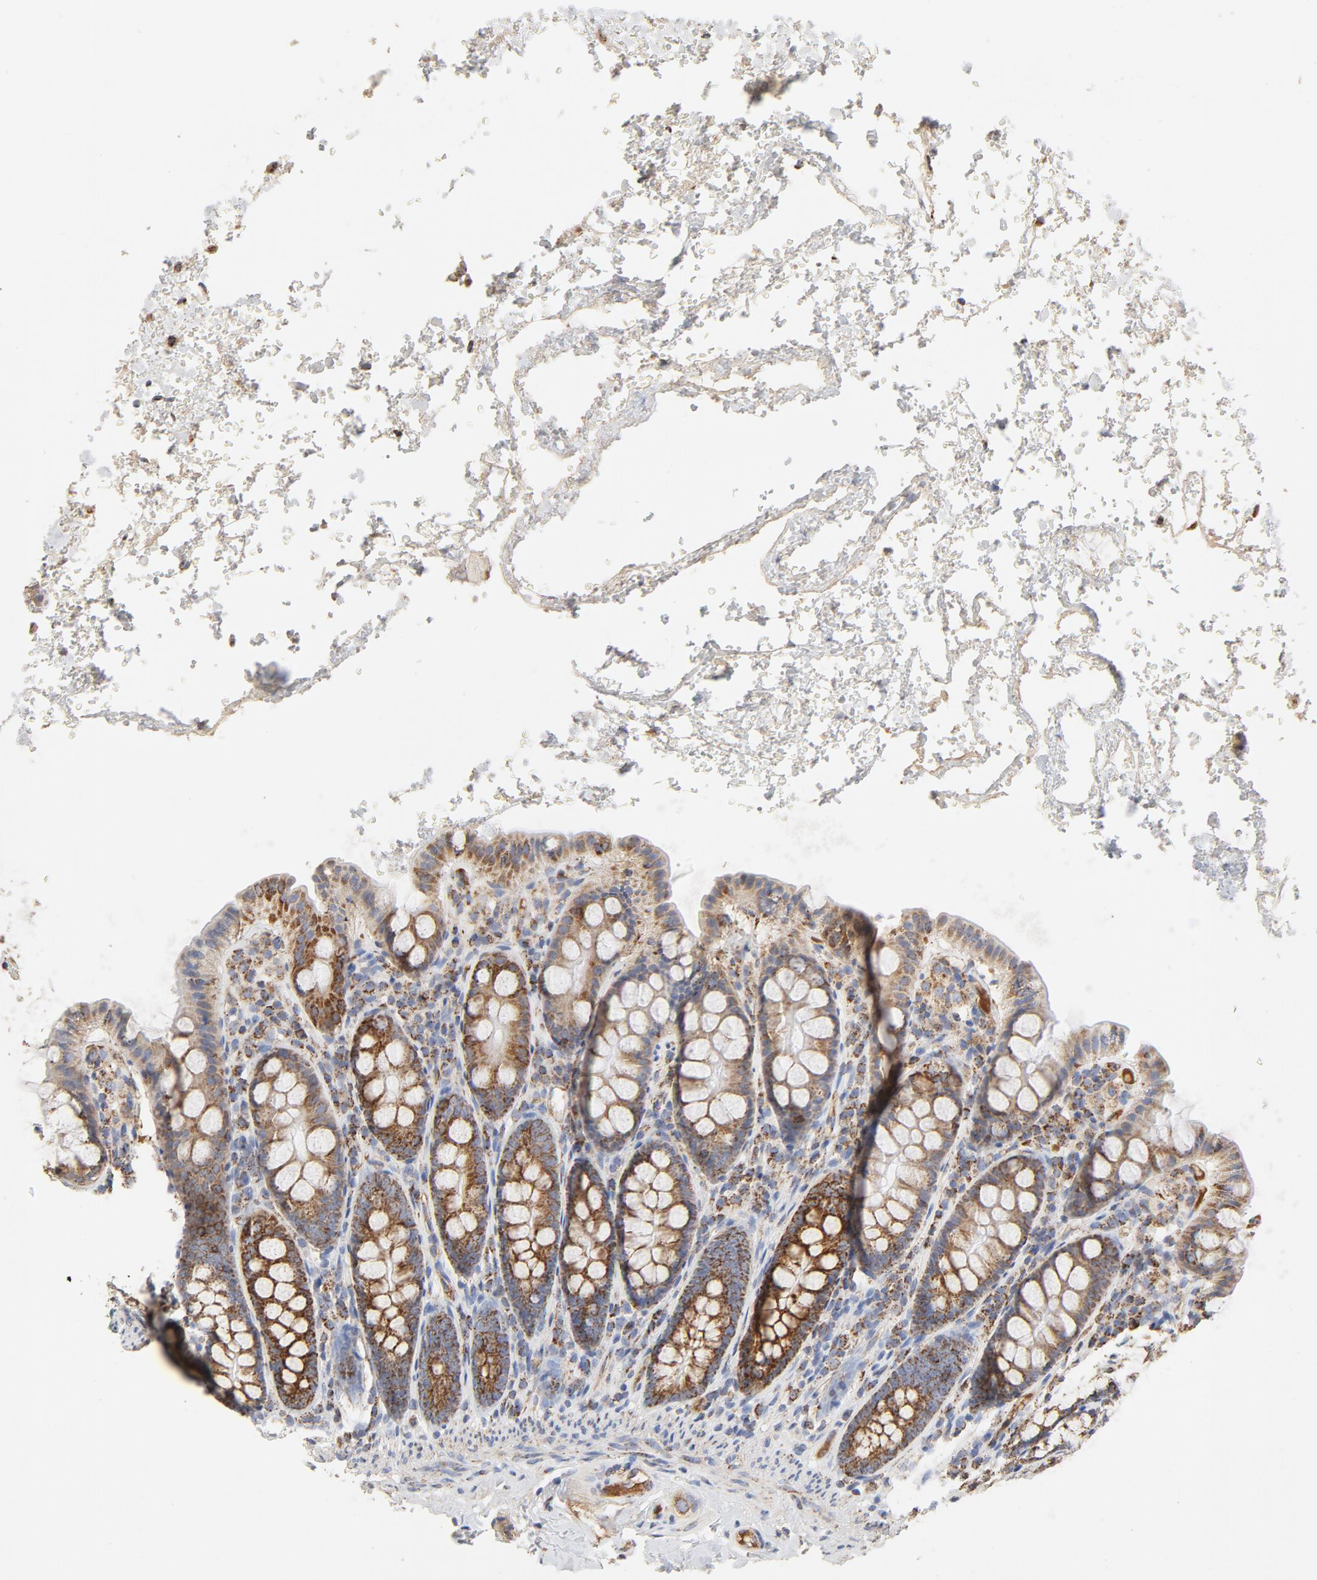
{"staining": {"intensity": "negative", "quantity": "none", "location": "none"}, "tissue": "colon", "cell_type": "Endothelial cells", "image_type": "normal", "snomed": [{"axis": "morphology", "description": "Normal tissue, NOS"}, {"axis": "topography", "description": "Colon"}], "caption": "An immunohistochemistry (IHC) micrograph of normal colon is shown. There is no staining in endothelial cells of colon. (Stains: DAB IHC with hematoxylin counter stain, Microscopy: brightfield microscopy at high magnification).", "gene": "PCNX4", "patient": {"sex": "female", "age": 61}}